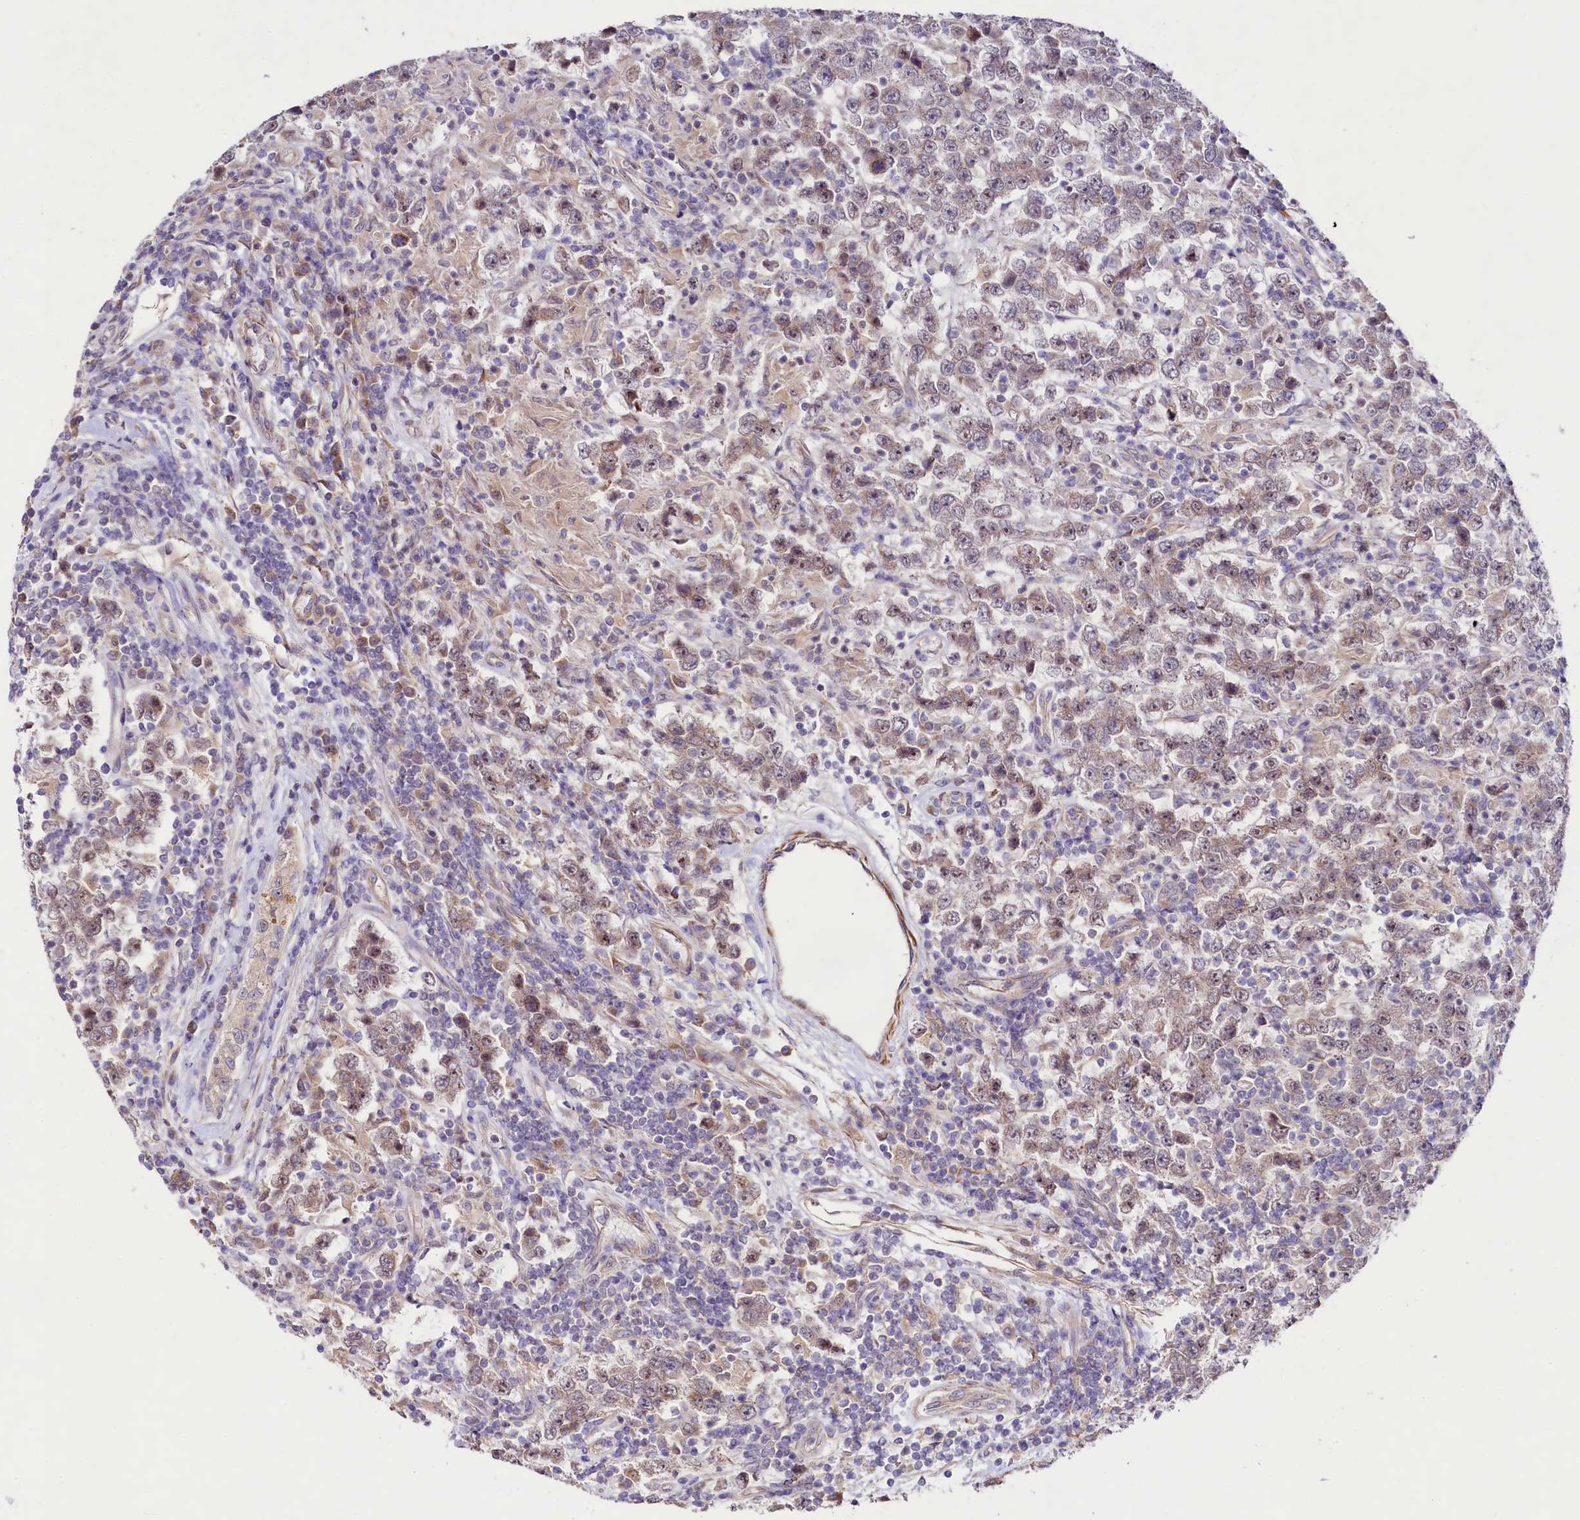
{"staining": {"intensity": "weak", "quantity": "25%-75%", "location": "cytoplasmic/membranous"}, "tissue": "testis cancer", "cell_type": "Tumor cells", "image_type": "cancer", "snomed": [{"axis": "morphology", "description": "Normal tissue, NOS"}, {"axis": "morphology", "description": "Urothelial carcinoma, High grade"}, {"axis": "morphology", "description": "Seminoma, NOS"}, {"axis": "morphology", "description": "Carcinoma, Embryonal, NOS"}, {"axis": "topography", "description": "Urinary bladder"}, {"axis": "topography", "description": "Testis"}], "caption": "A histopathology image of human testis cancer stained for a protein shows weak cytoplasmic/membranous brown staining in tumor cells. Nuclei are stained in blue.", "gene": "VPS11", "patient": {"sex": "male", "age": 41}}